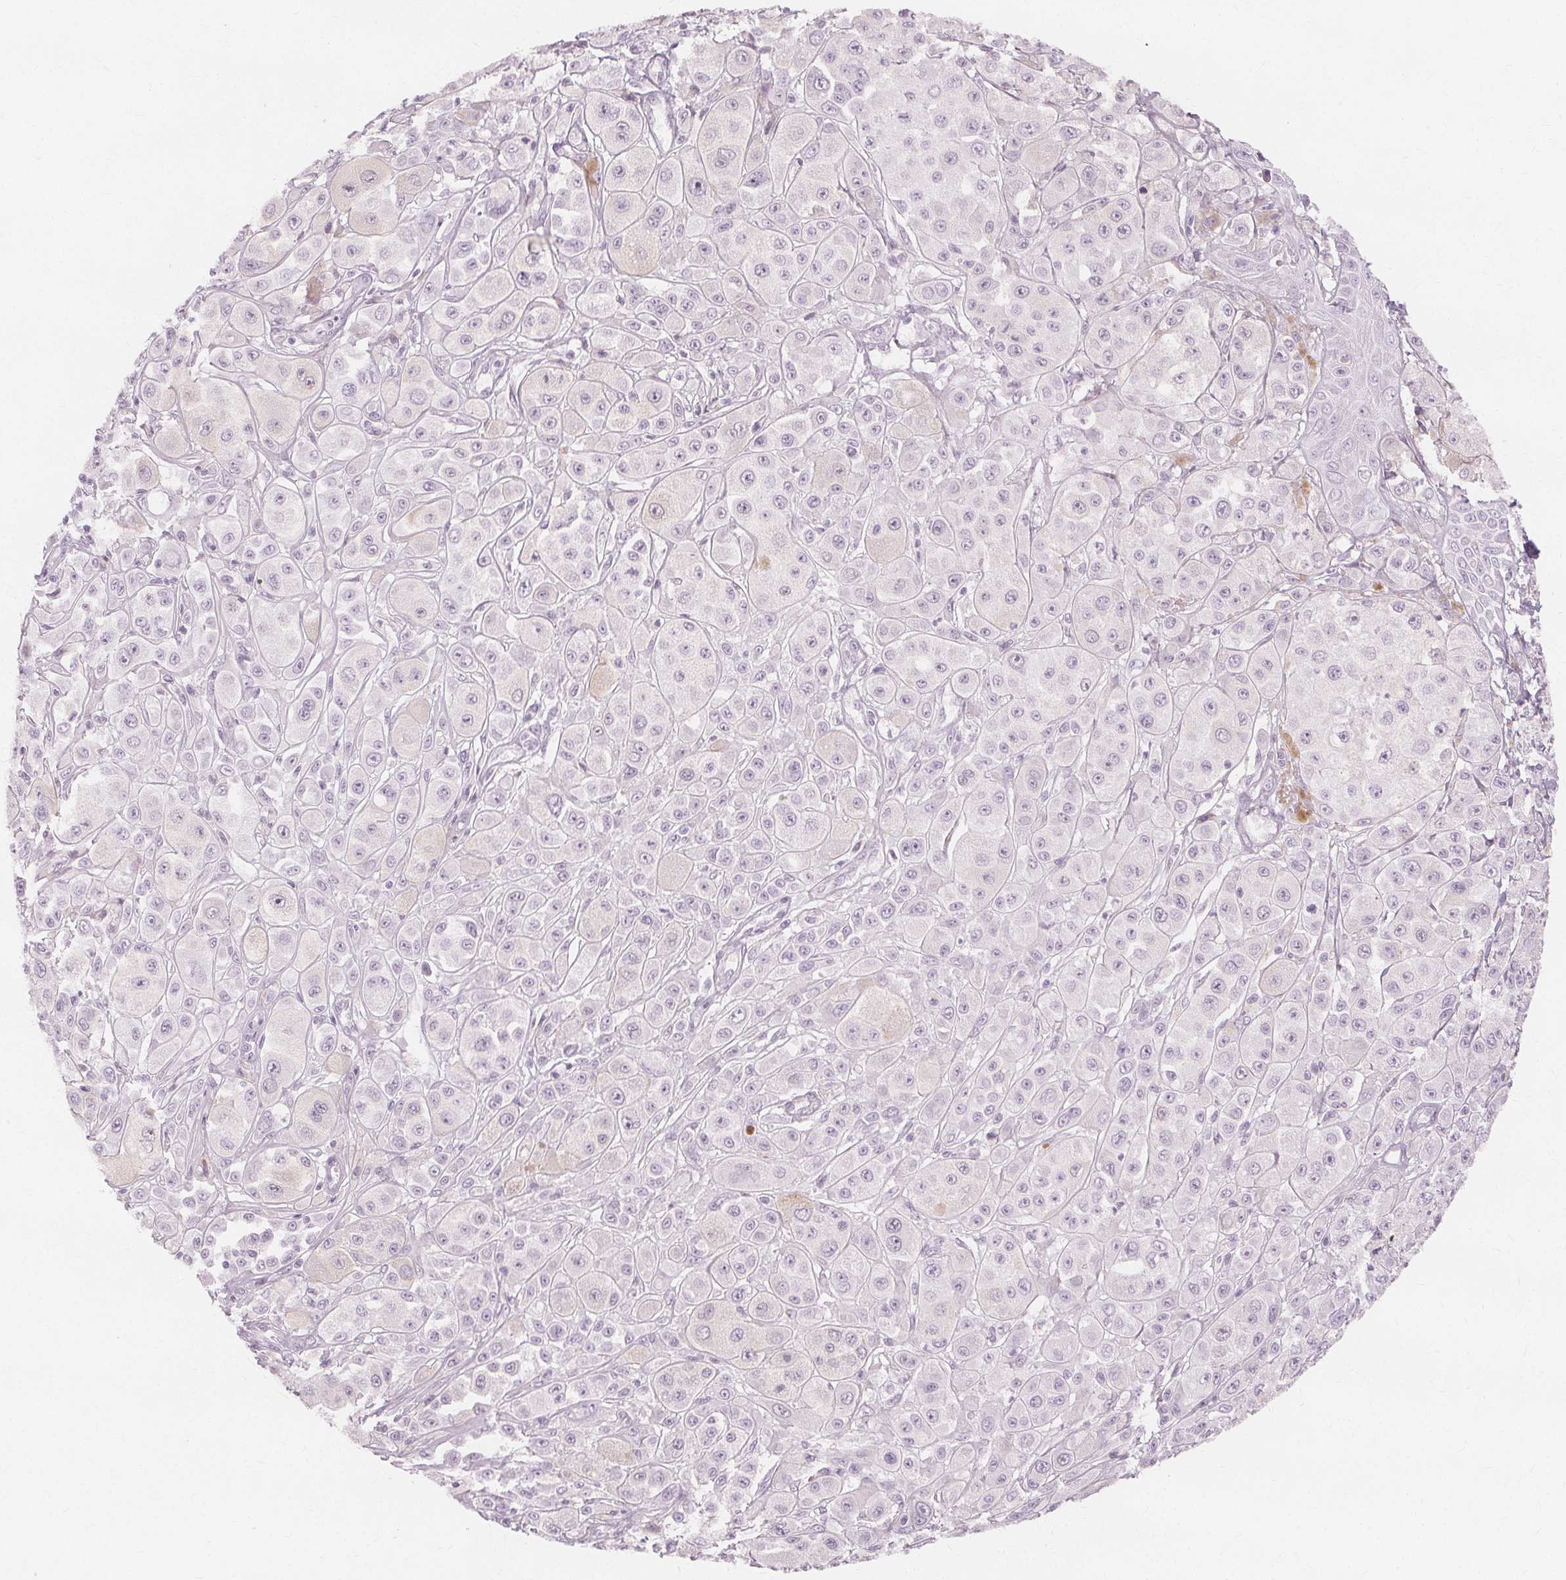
{"staining": {"intensity": "negative", "quantity": "none", "location": "none"}, "tissue": "melanoma", "cell_type": "Tumor cells", "image_type": "cancer", "snomed": [{"axis": "morphology", "description": "Malignant melanoma, NOS"}, {"axis": "topography", "description": "Skin"}], "caption": "The immunohistochemistry image has no significant positivity in tumor cells of malignant melanoma tissue.", "gene": "TFF1", "patient": {"sex": "male", "age": 67}}